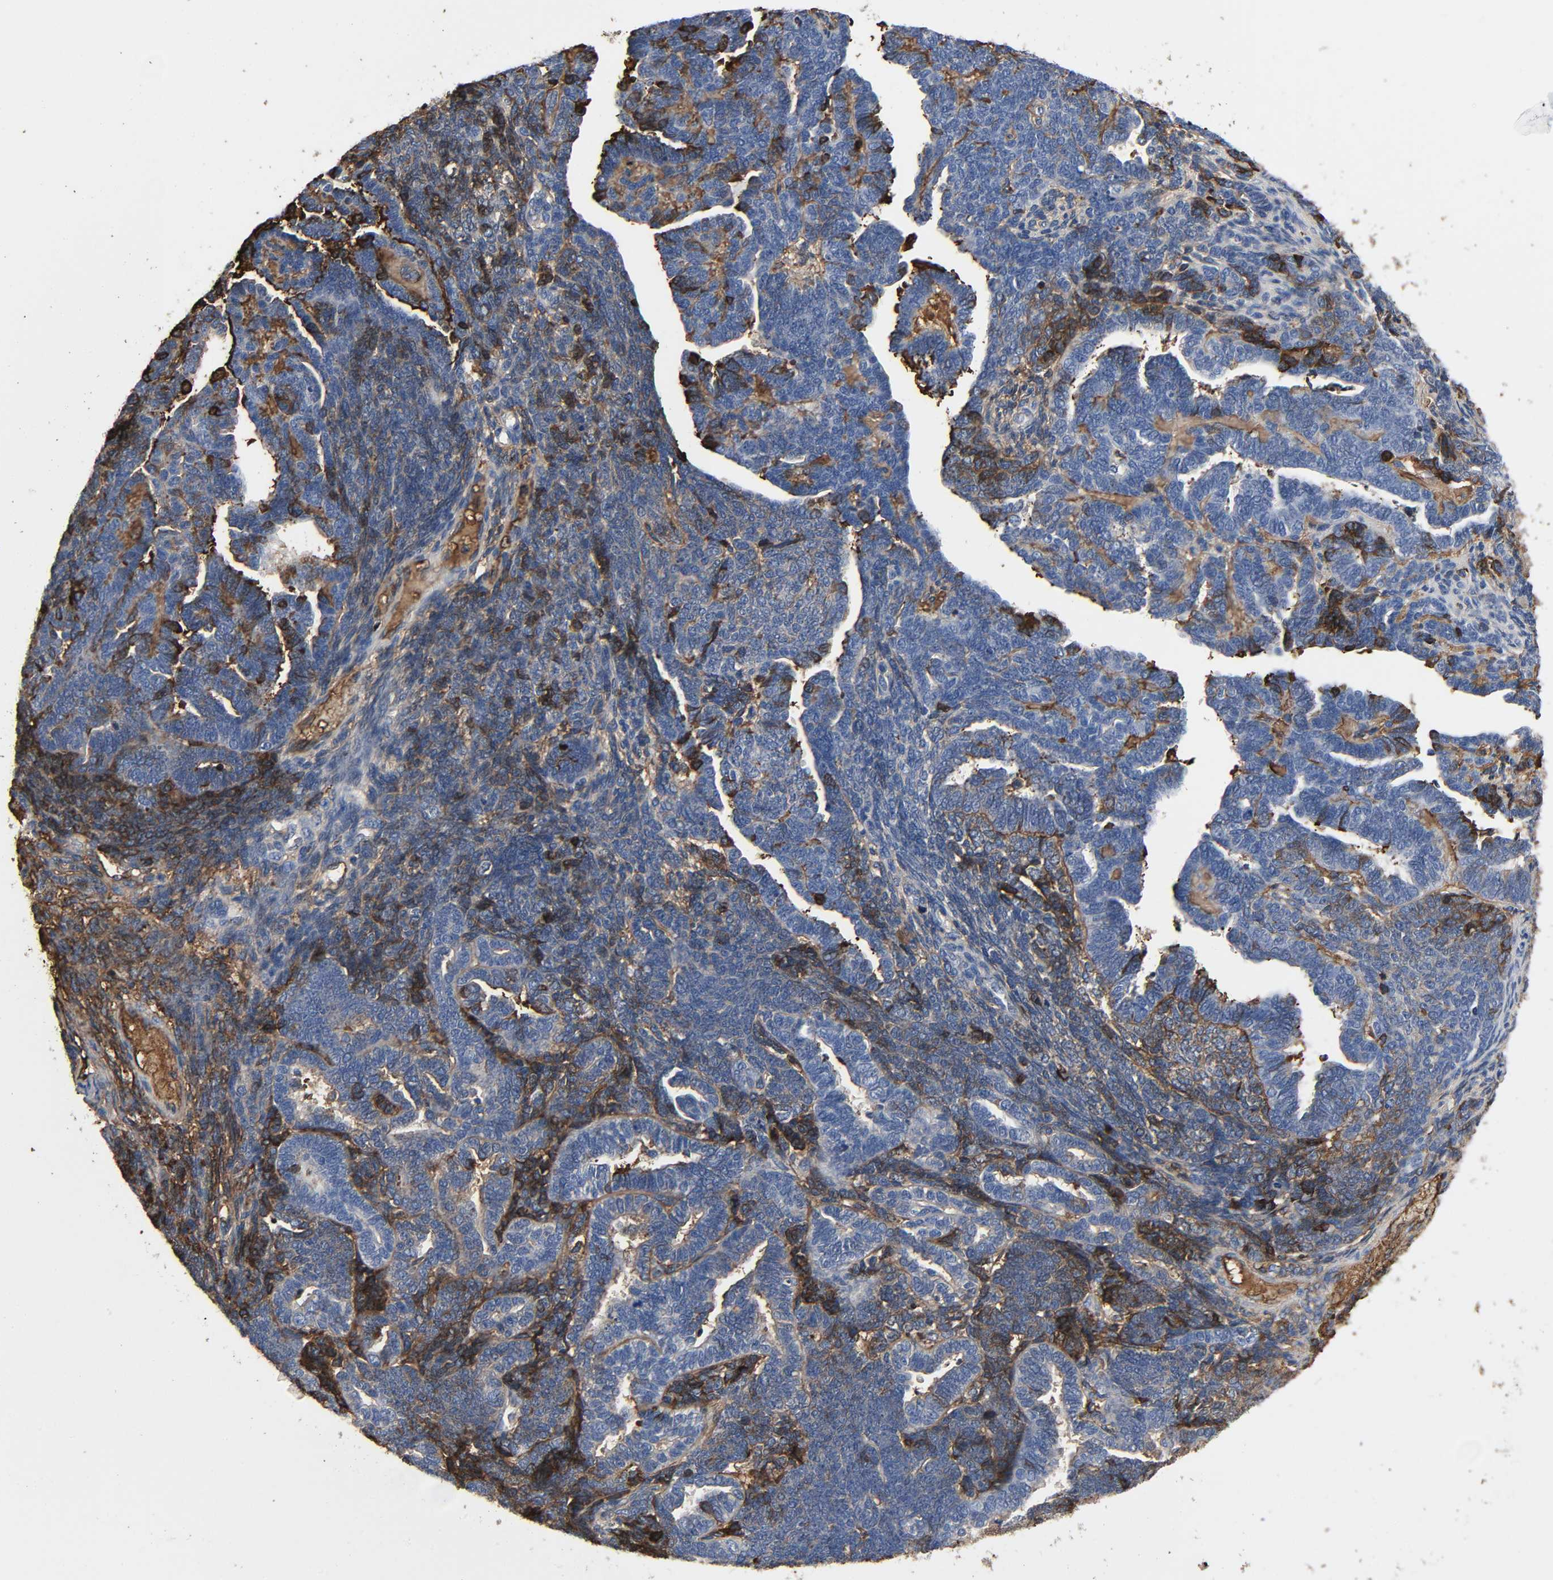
{"staining": {"intensity": "weak", "quantity": "25%-75%", "location": "cytoplasmic/membranous"}, "tissue": "endometrial cancer", "cell_type": "Tumor cells", "image_type": "cancer", "snomed": [{"axis": "morphology", "description": "Neoplasm, malignant, NOS"}, {"axis": "topography", "description": "Endometrium"}], "caption": "Endometrial cancer (neoplasm (malignant)) stained for a protein displays weak cytoplasmic/membranous positivity in tumor cells.", "gene": "C3", "patient": {"sex": "female", "age": 74}}